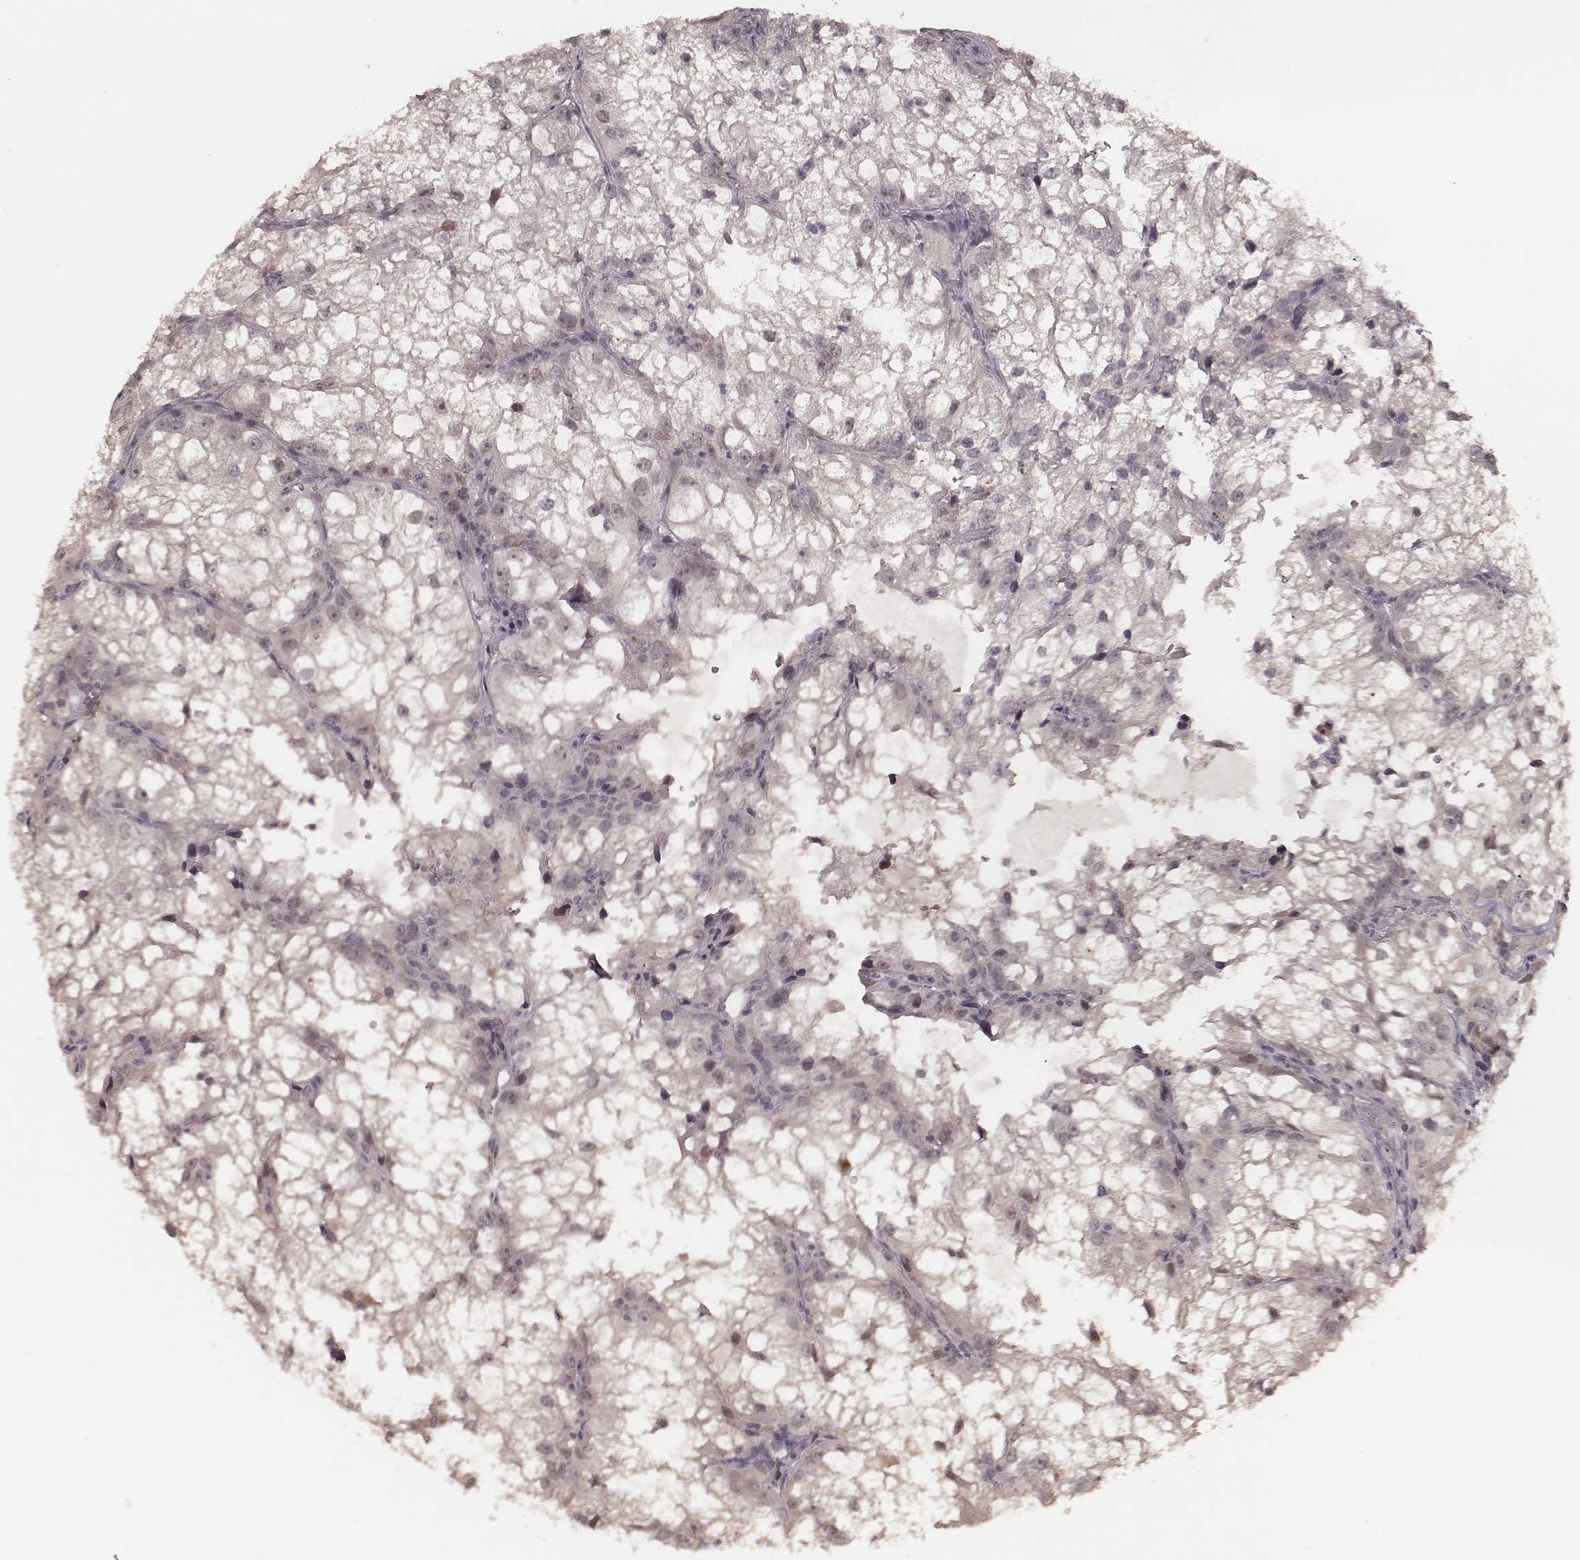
{"staining": {"intensity": "negative", "quantity": "none", "location": "none"}, "tissue": "renal cancer", "cell_type": "Tumor cells", "image_type": "cancer", "snomed": [{"axis": "morphology", "description": "Adenocarcinoma, NOS"}, {"axis": "topography", "description": "Kidney"}], "caption": "Protein analysis of renal adenocarcinoma shows no significant staining in tumor cells.", "gene": "FAM13B", "patient": {"sex": "male", "age": 59}}